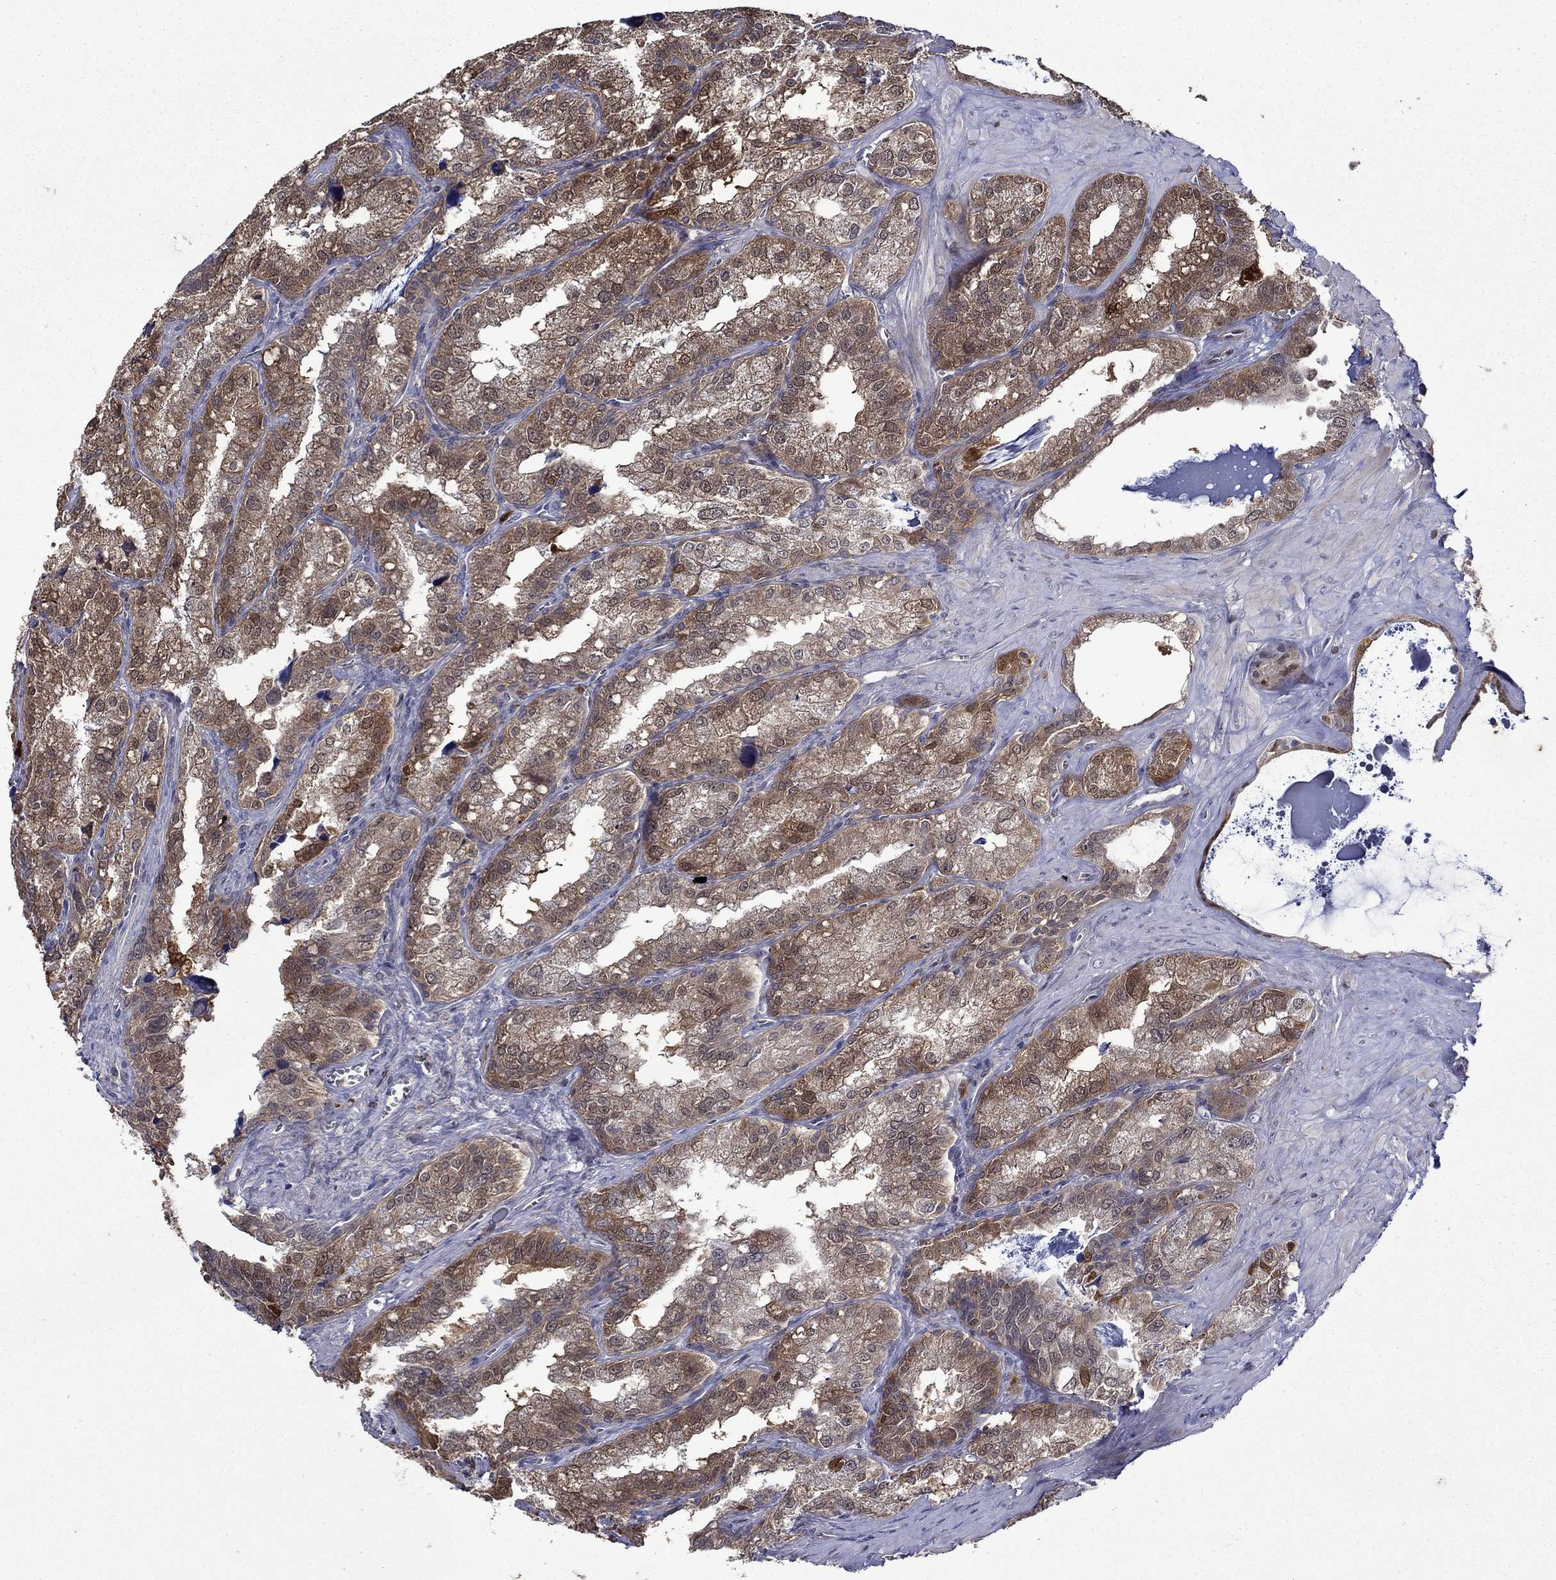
{"staining": {"intensity": "moderate", "quantity": ">75%", "location": "cytoplasmic/membranous"}, "tissue": "seminal vesicle", "cell_type": "Glandular cells", "image_type": "normal", "snomed": [{"axis": "morphology", "description": "Normal tissue, NOS"}, {"axis": "topography", "description": "Seminal veicle"}], "caption": "The immunohistochemical stain labels moderate cytoplasmic/membranous staining in glandular cells of normal seminal vesicle.", "gene": "TPMT", "patient": {"sex": "male", "age": 57}}